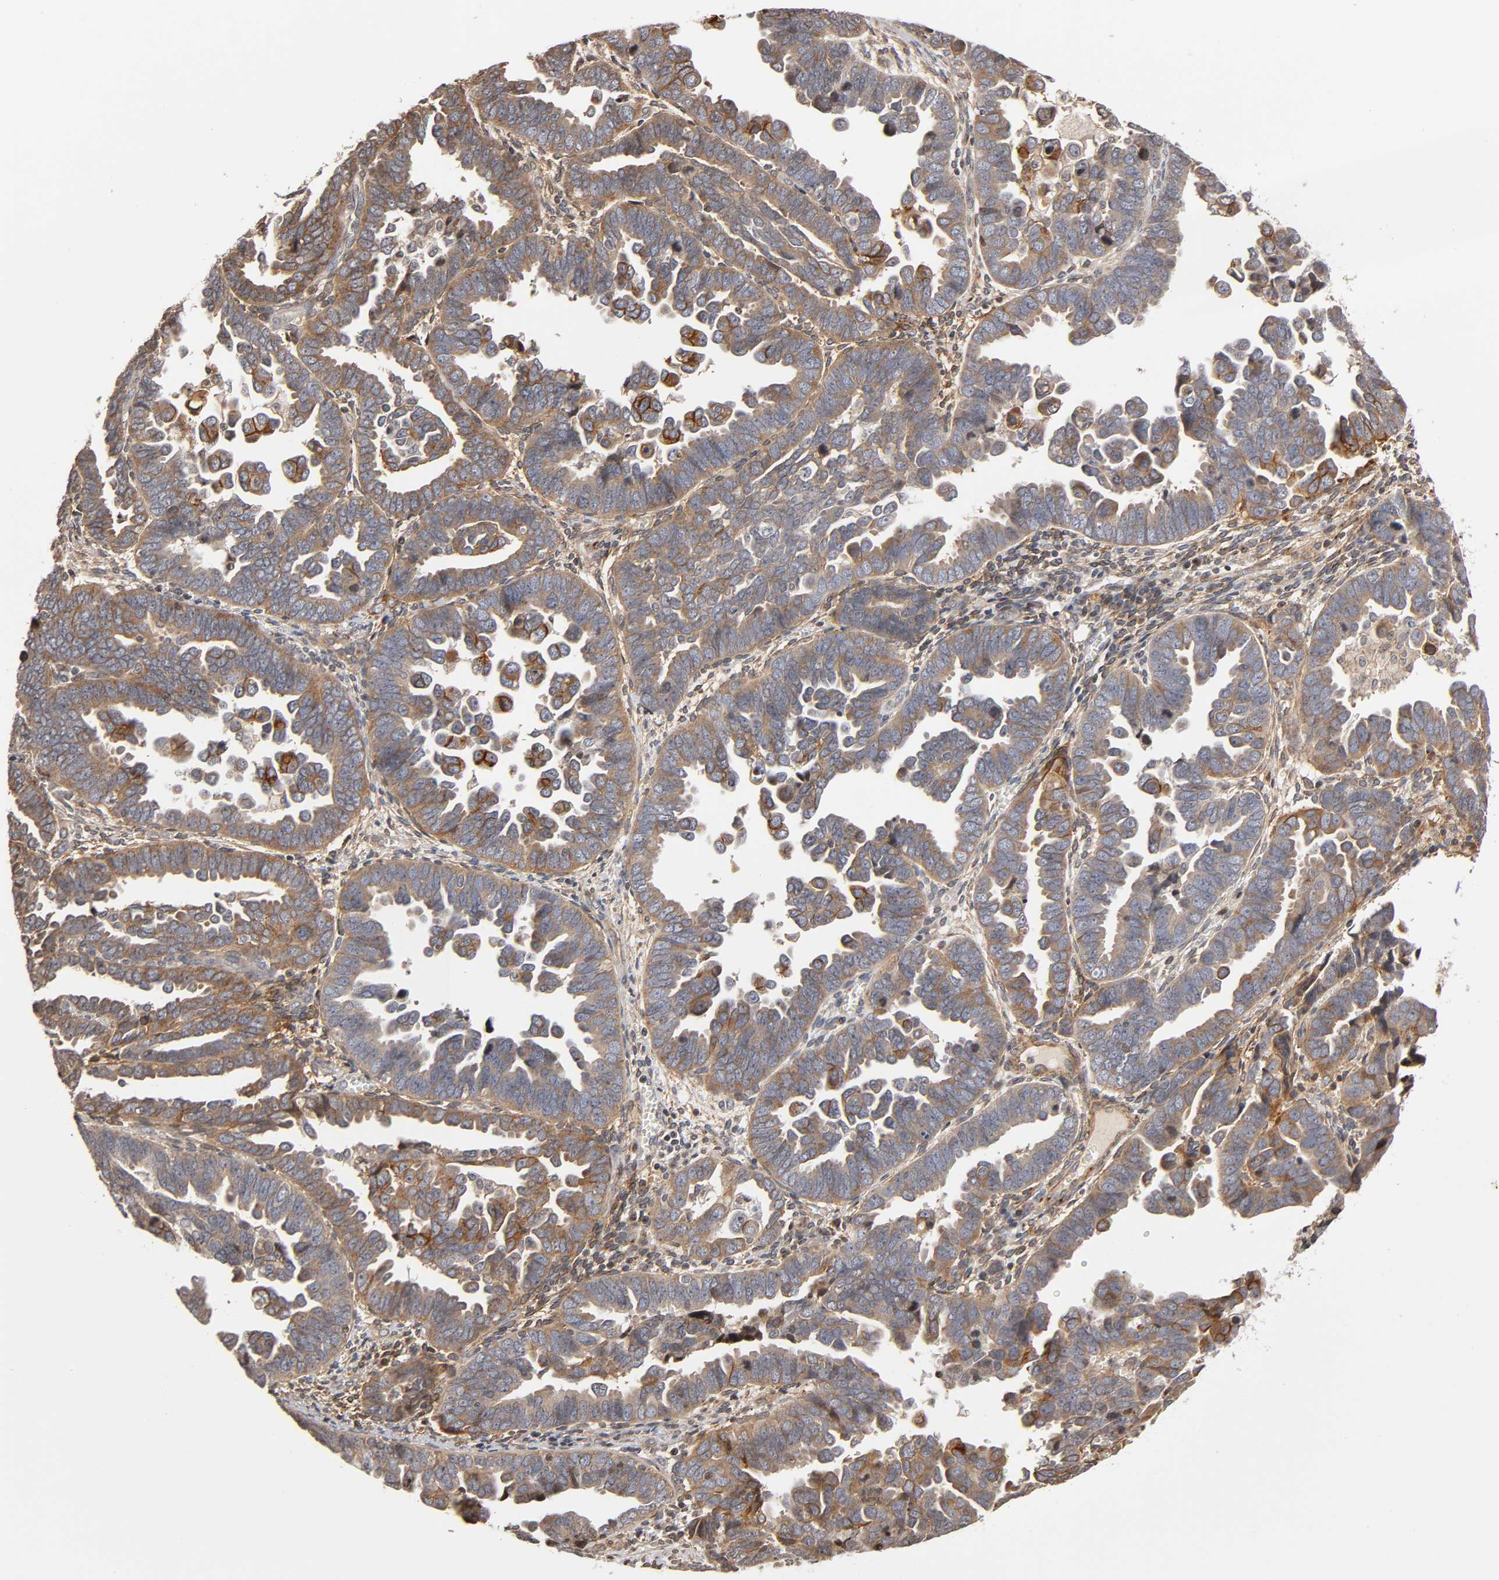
{"staining": {"intensity": "weak", "quantity": ">75%", "location": "cytoplasmic/membranous"}, "tissue": "endometrial cancer", "cell_type": "Tumor cells", "image_type": "cancer", "snomed": [{"axis": "morphology", "description": "Adenocarcinoma, NOS"}, {"axis": "topography", "description": "Endometrium"}], "caption": "Human endometrial cancer stained with a protein marker shows weak staining in tumor cells.", "gene": "ITGAV", "patient": {"sex": "female", "age": 75}}